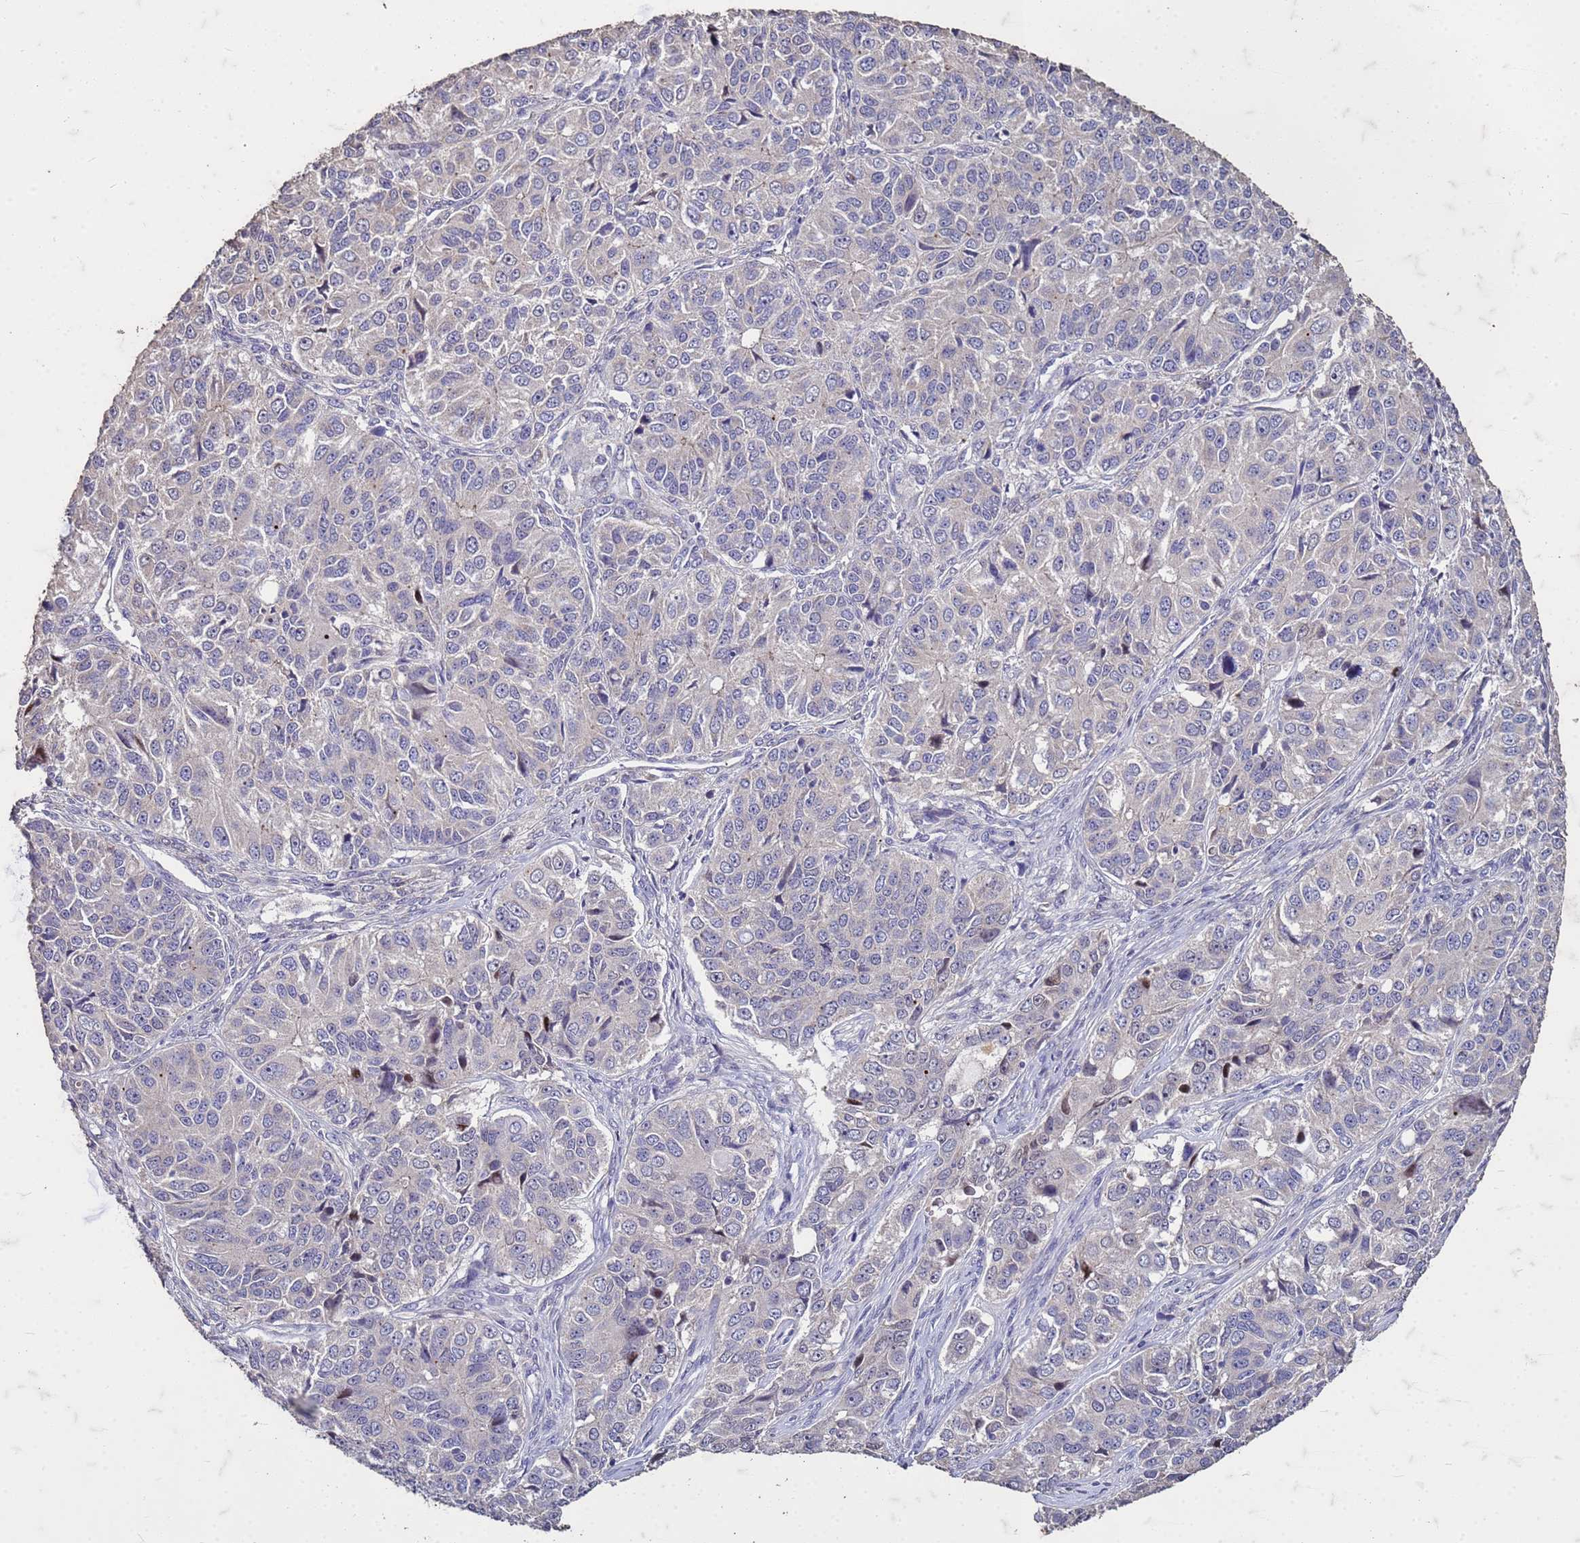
{"staining": {"intensity": "negative", "quantity": "none", "location": "none"}, "tissue": "ovarian cancer", "cell_type": "Tumor cells", "image_type": "cancer", "snomed": [{"axis": "morphology", "description": "Carcinoma, endometroid"}, {"axis": "topography", "description": "Ovary"}], "caption": "Ovarian cancer stained for a protein using immunohistochemistry (IHC) exhibits no expression tumor cells.", "gene": "FAM184B", "patient": {"sex": "female", "age": 51}}